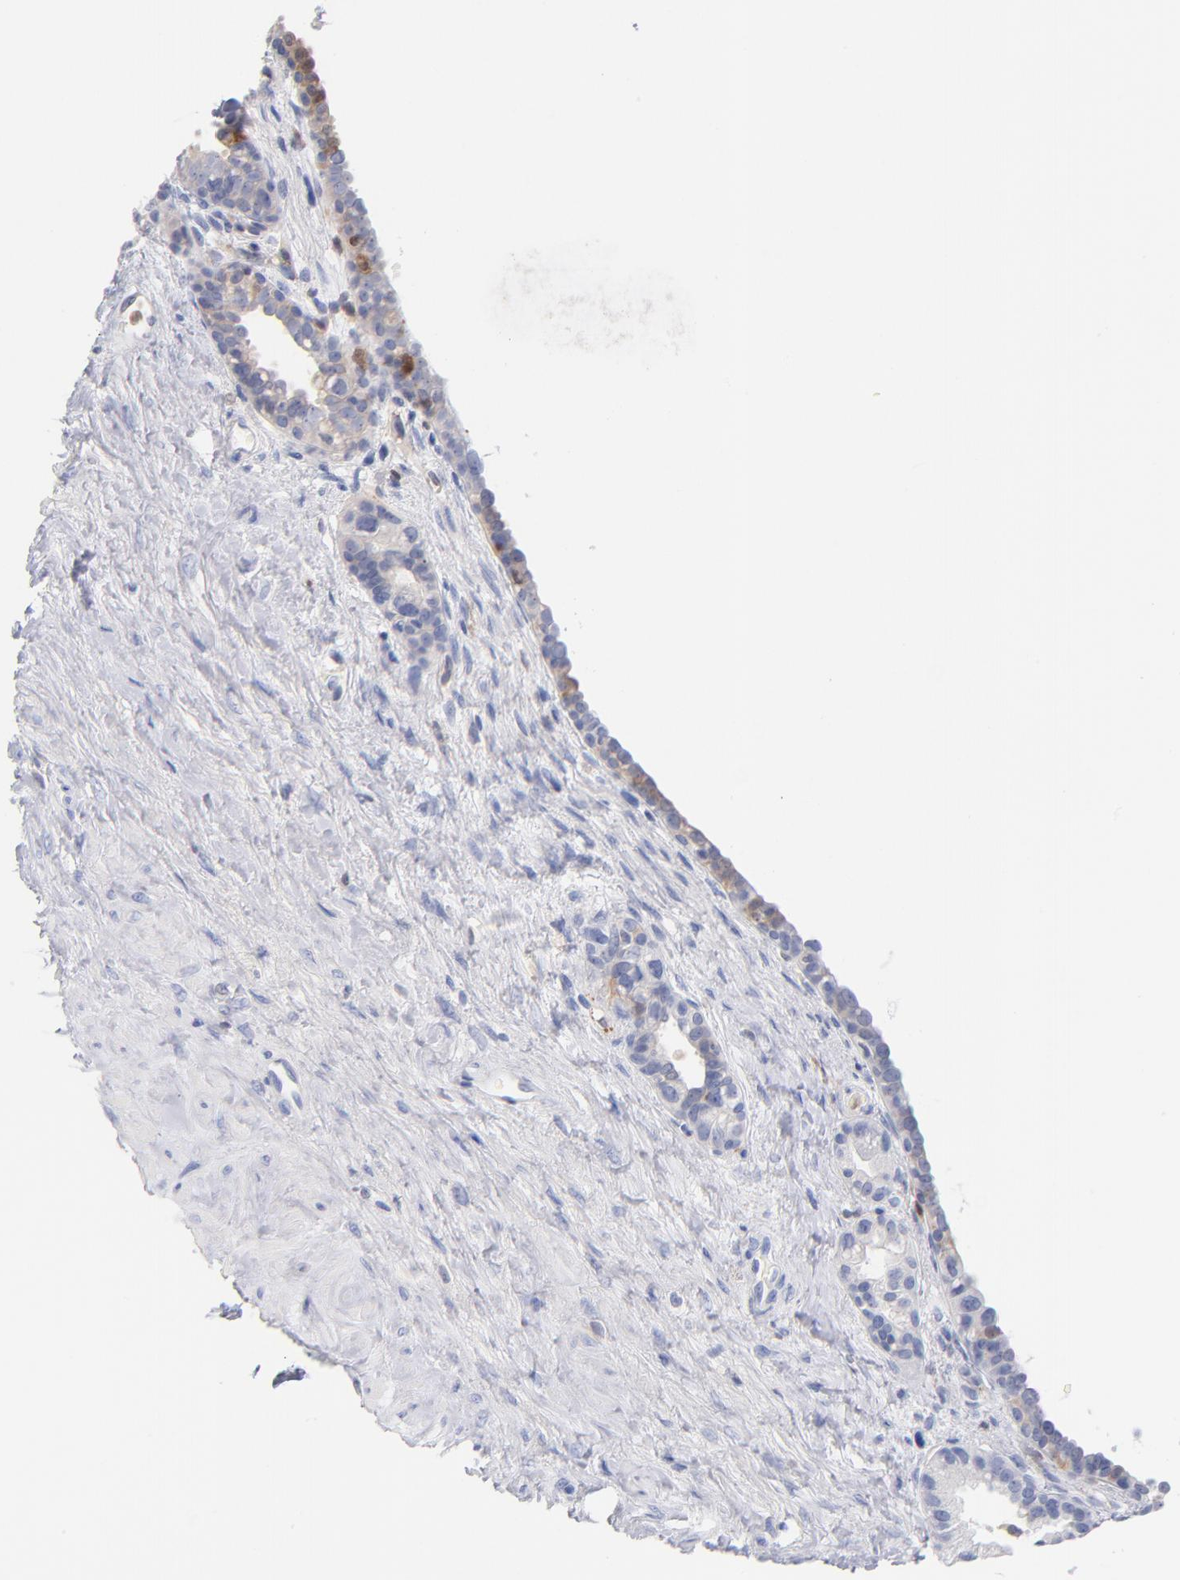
{"staining": {"intensity": "weak", "quantity": "25%-75%", "location": "cytoplasmic/membranous"}, "tissue": "seminal vesicle", "cell_type": "Glandular cells", "image_type": "normal", "snomed": [{"axis": "morphology", "description": "Normal tissue, NOS"}, {"axis": "topography", "description": "Seminal veicle"}], "caption": "Immunohistochemistry of normal human seminal vesicle displays low levels of weak cytoplasmic/membranous staining in approximately 25%-75% of glandular cells.", "gene": "BID", "patient": {"sex": "male", "age": 61}}